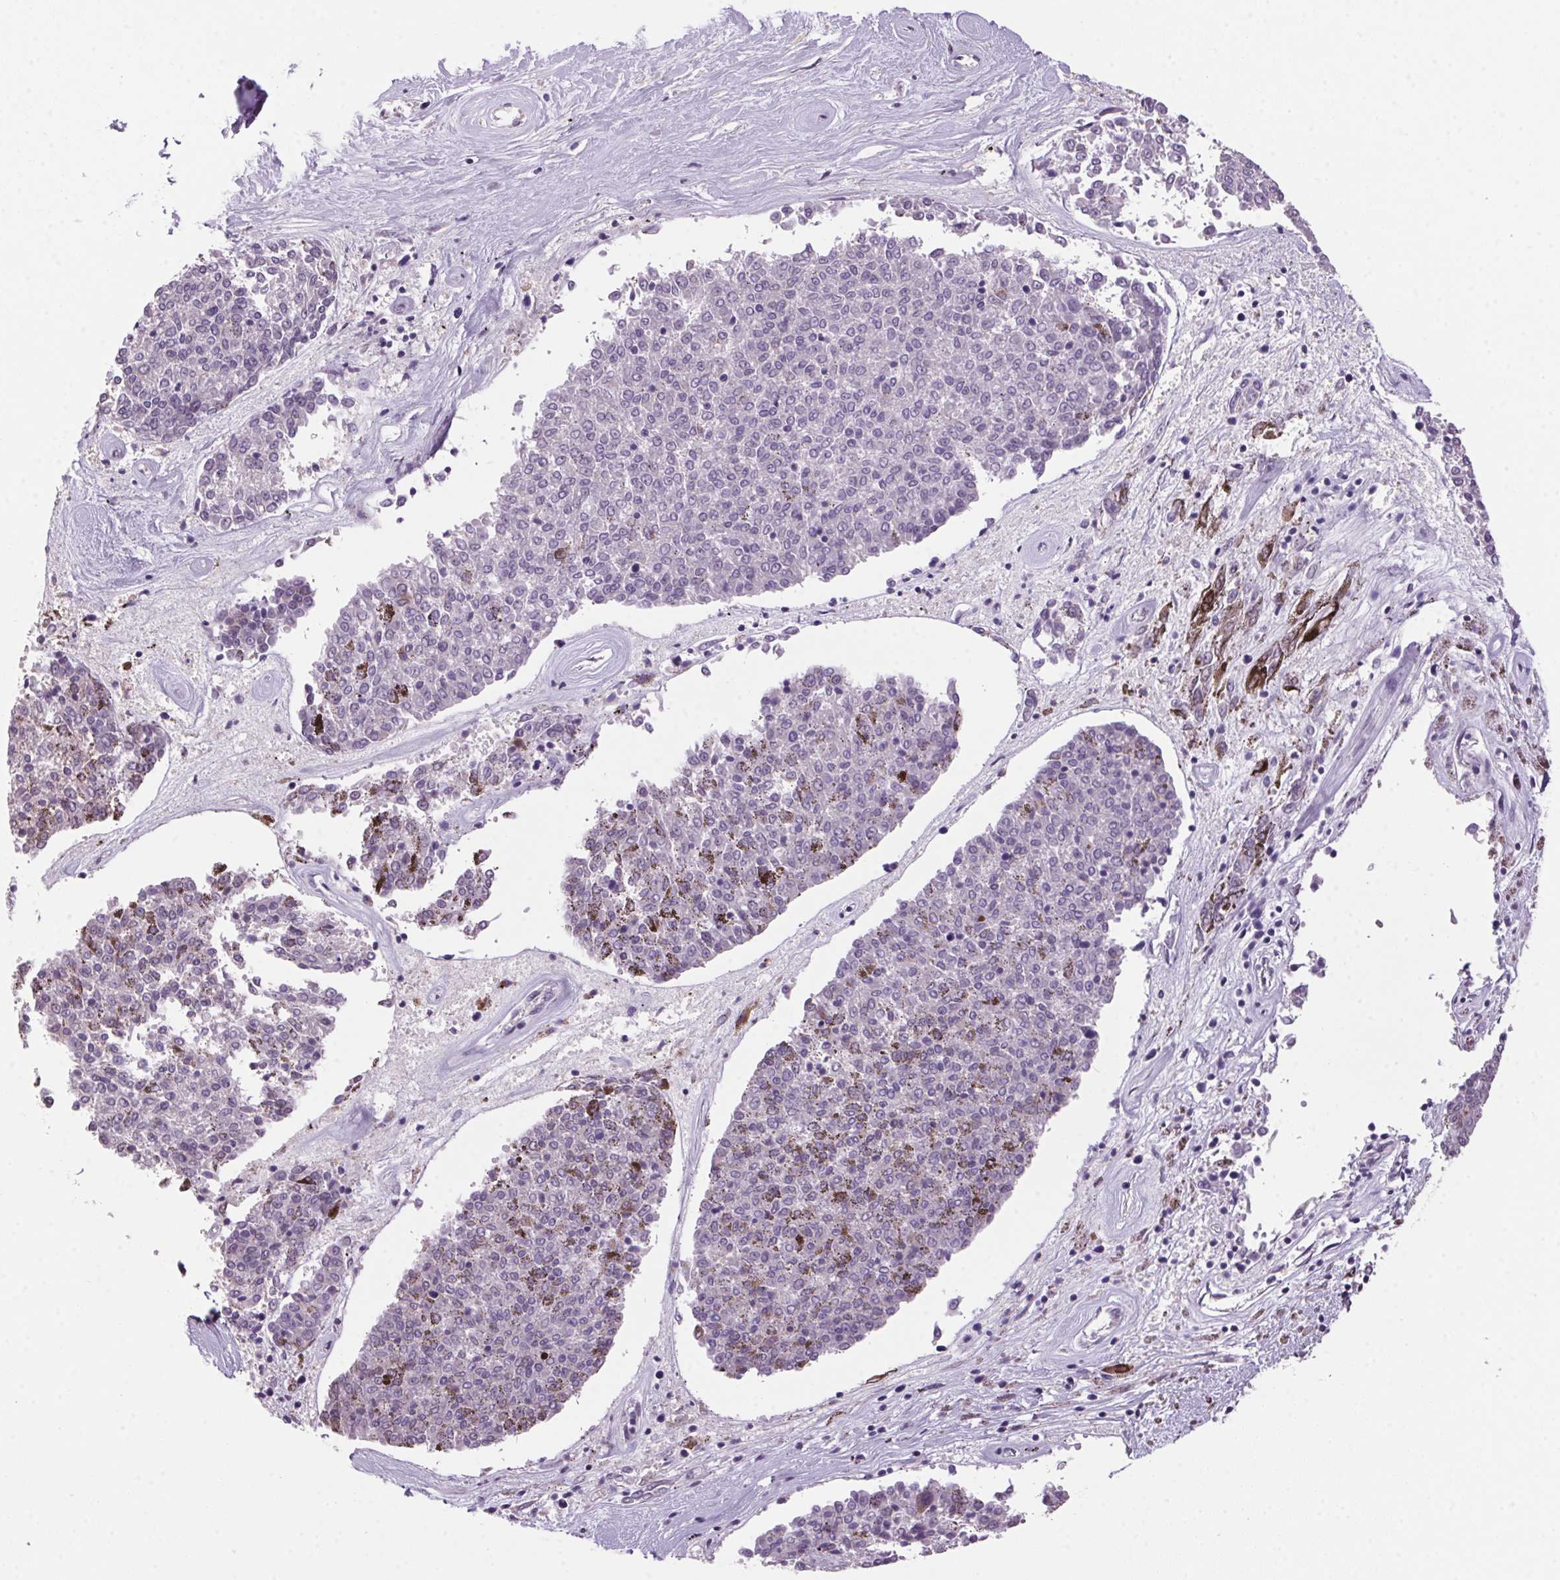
{"staining": {"intensity": "negative", "quantity": "none", "location": "none"}, "tissue": "melanoma", "cell_type": "Tumor cells", "image_type": "cancer", "snomed": [{"axis": "morphology", "description": "Malignant melanoma, NOS"}, {"axis": "topography", "description": "Skin"}], "caption": "Immunohistochemistry of human melanoma demonstrates no staining in tumor cells.", "gene": "VWA3B", "patient": {"sex": "female", "age": 72}}